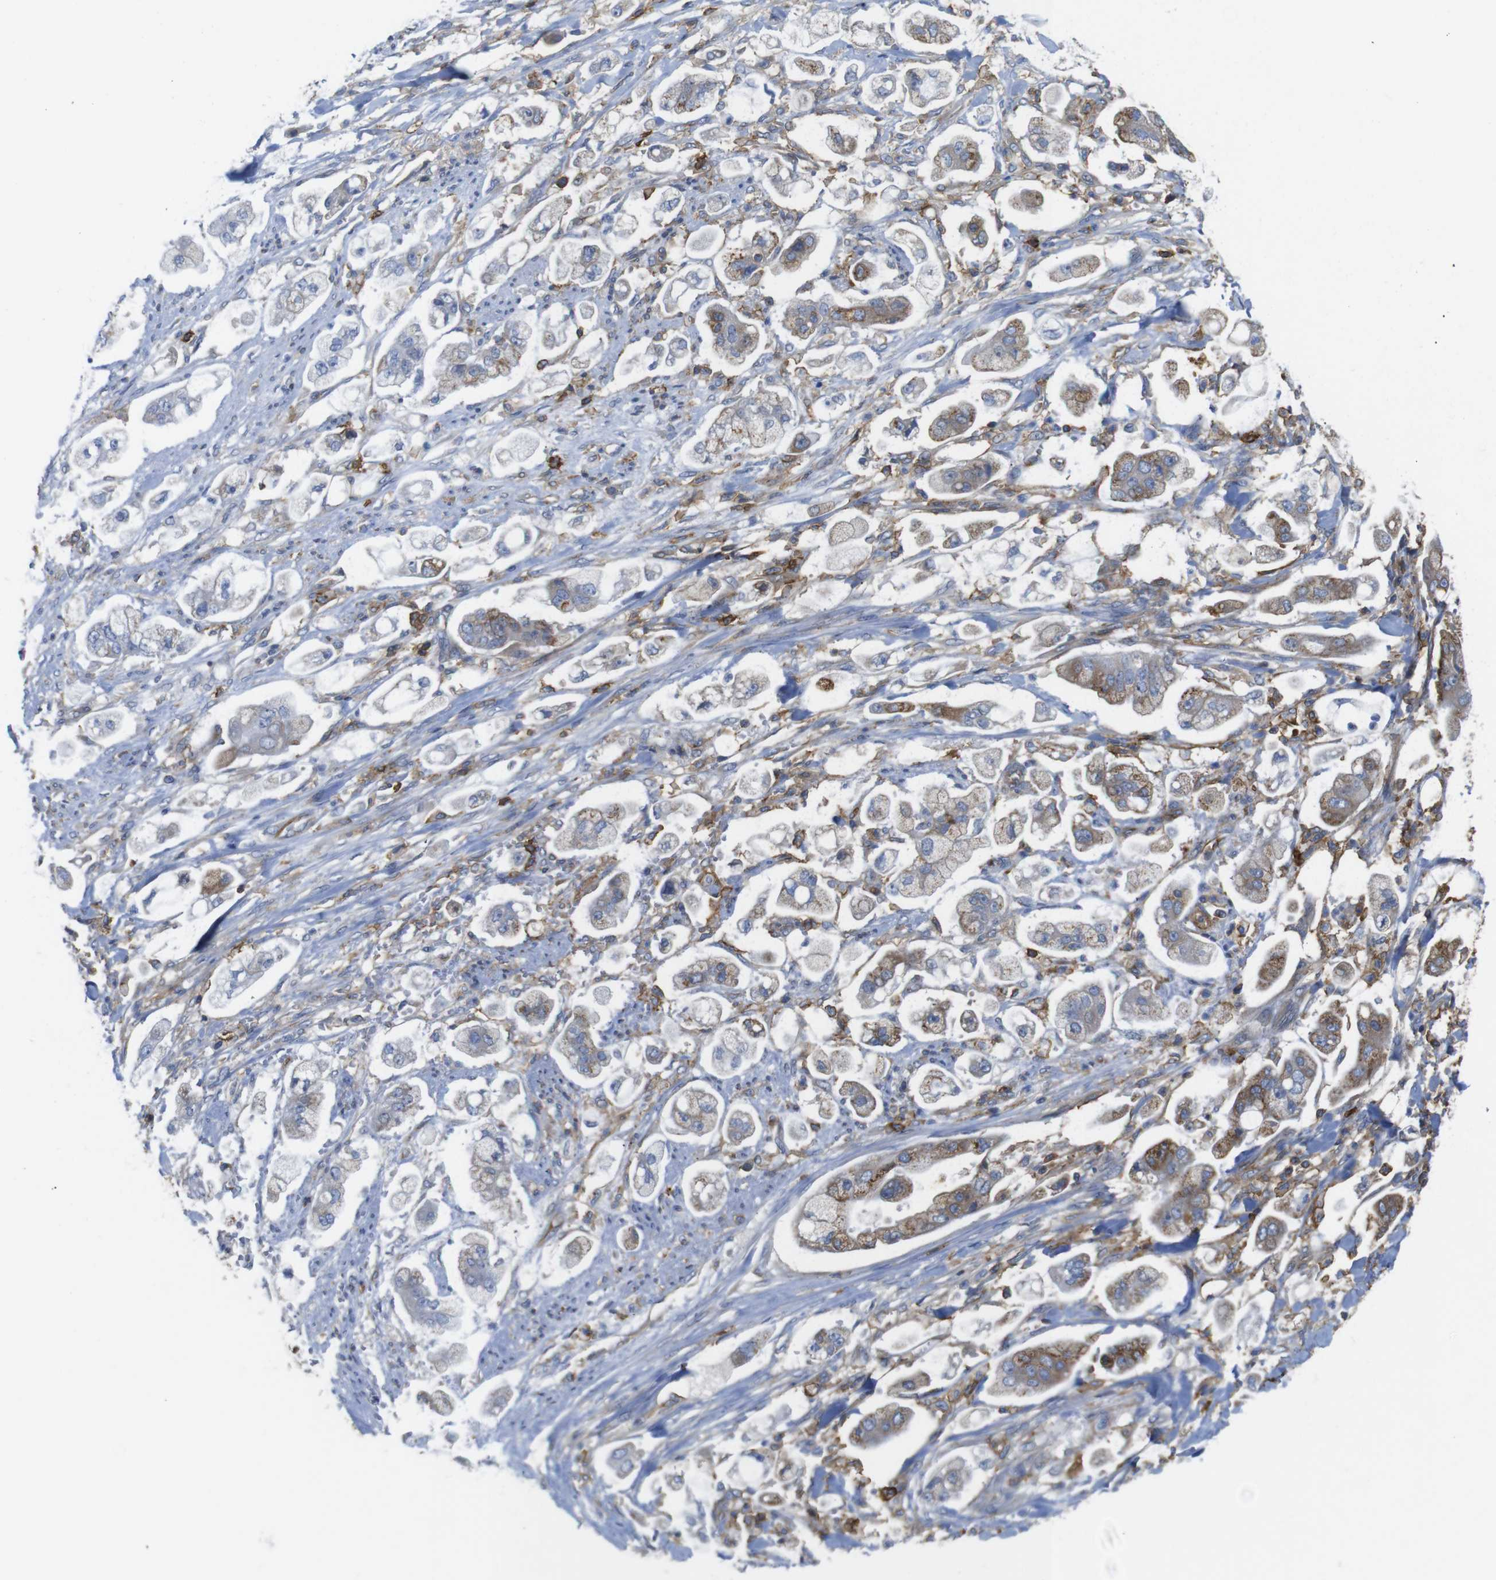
{"staining": {"intensity": "moderate", "quantity": "25%-75%", "location": "cytoplasmic/membranous"}, "tissue": "stomach cancer", "cell_type": "Tumor cells", "image_type": "cancer", "snomed": [{"axis": "morphology", "description": "Adenocarcinoma, NOS"}, {"axis": "topography", "description": "Stomach"}], "caption": "There is medium levels of moderate cytoplasmic/membranous expression in tumor cells of stomach cancer, as demonstrated by immunohistochemical staining (brown color).", "gene": "CCR6", "patient": {"sex": "male", "age": 62}}